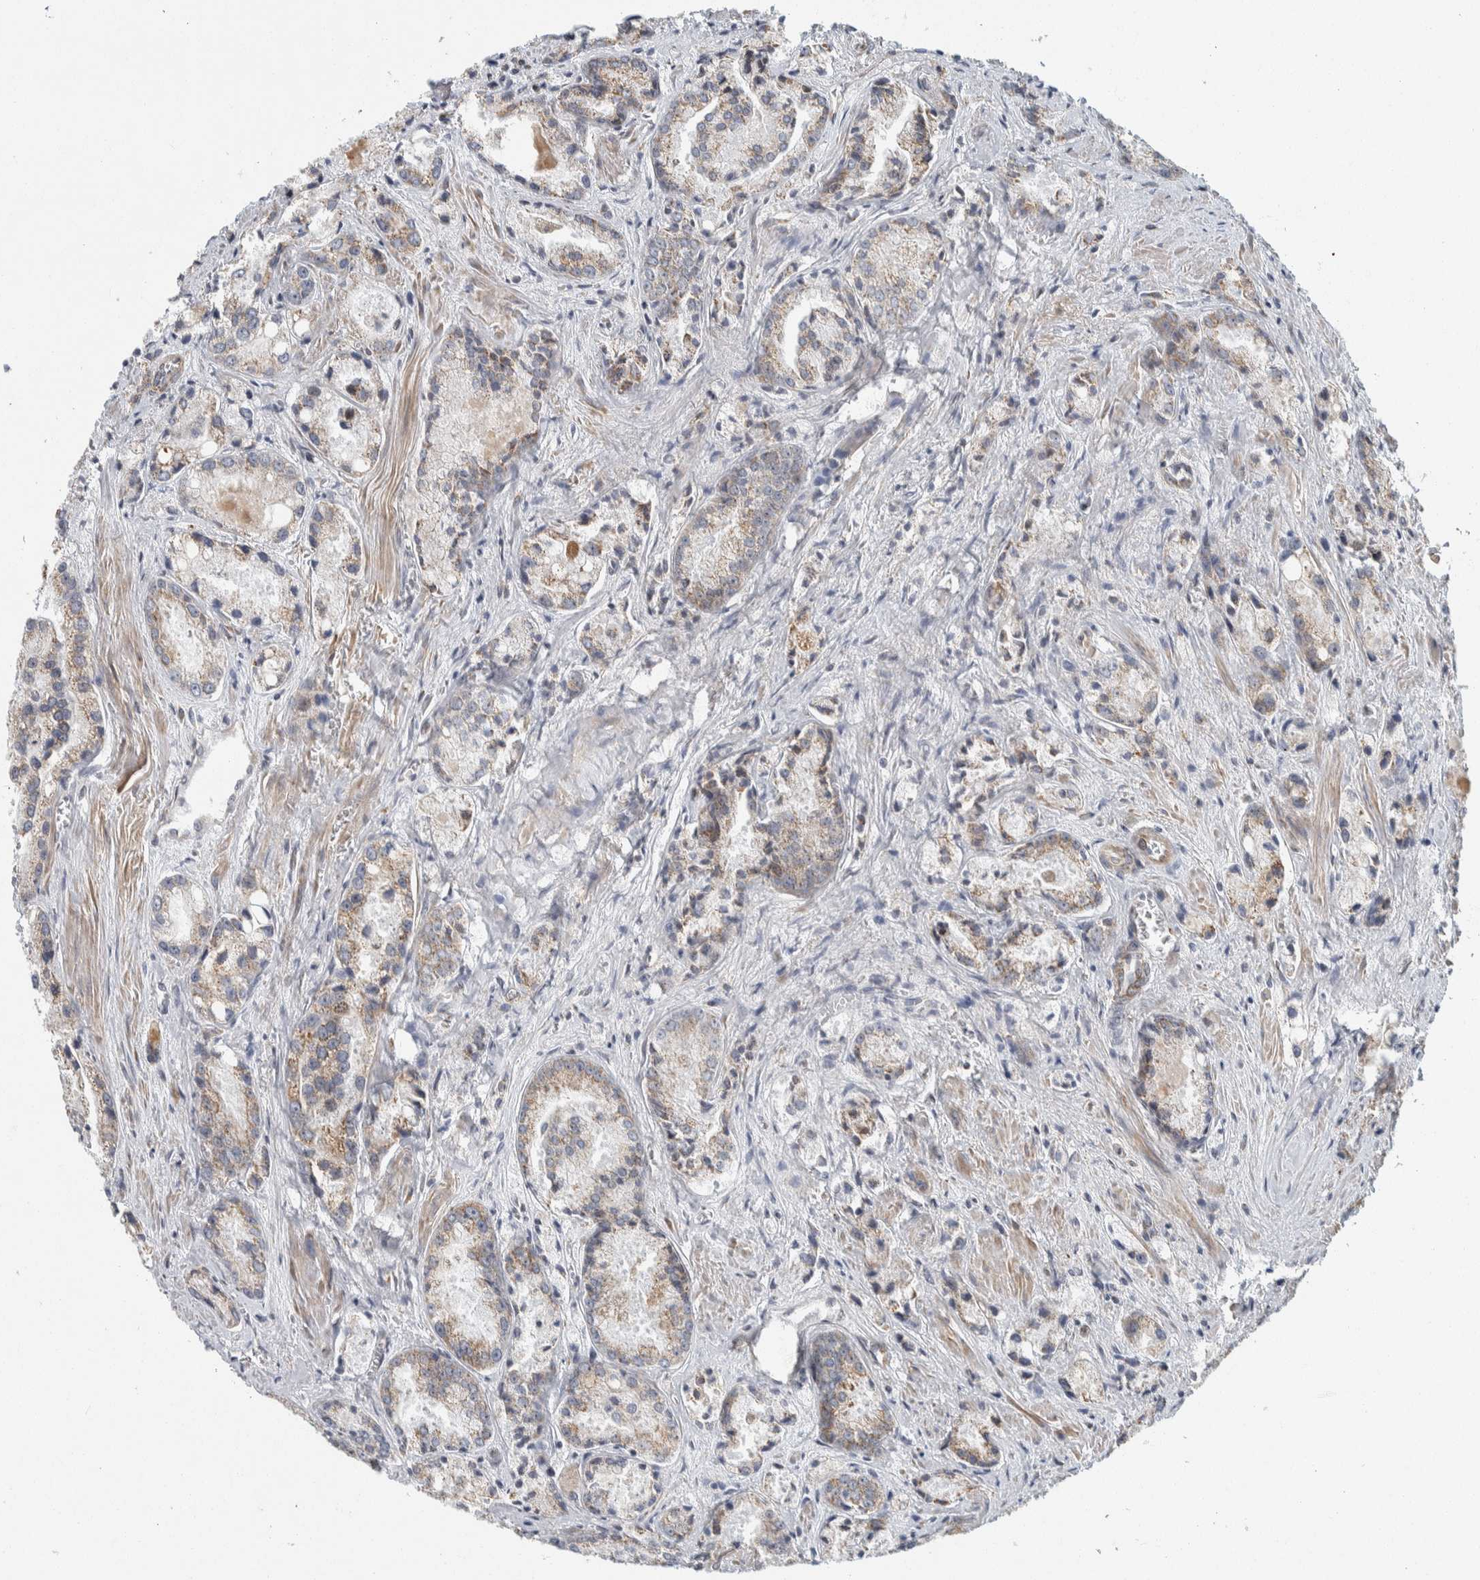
{"staining": {"intensity": "moderate", "quantity": ">75%", "location": "cytoplasmic/membranous"}, "tissue": "prostate cancer", "cell_type": "Tumor cells", "image_type": "cancer", "snomed": [{"axis": "morphology", "description": "Adenocarcinoma, Low grade"}, {"axis": "topography", "description": "Prostate"}], "caption": "Low-grade adenocarcinoma (prostate) was stained to show a protein in brown. There is medium levels of moderate cytoplasmic/membranous expression in about >75% of tumor cells.", "gene": "AFP", "patient": {"sex": "male", "age": 64}}